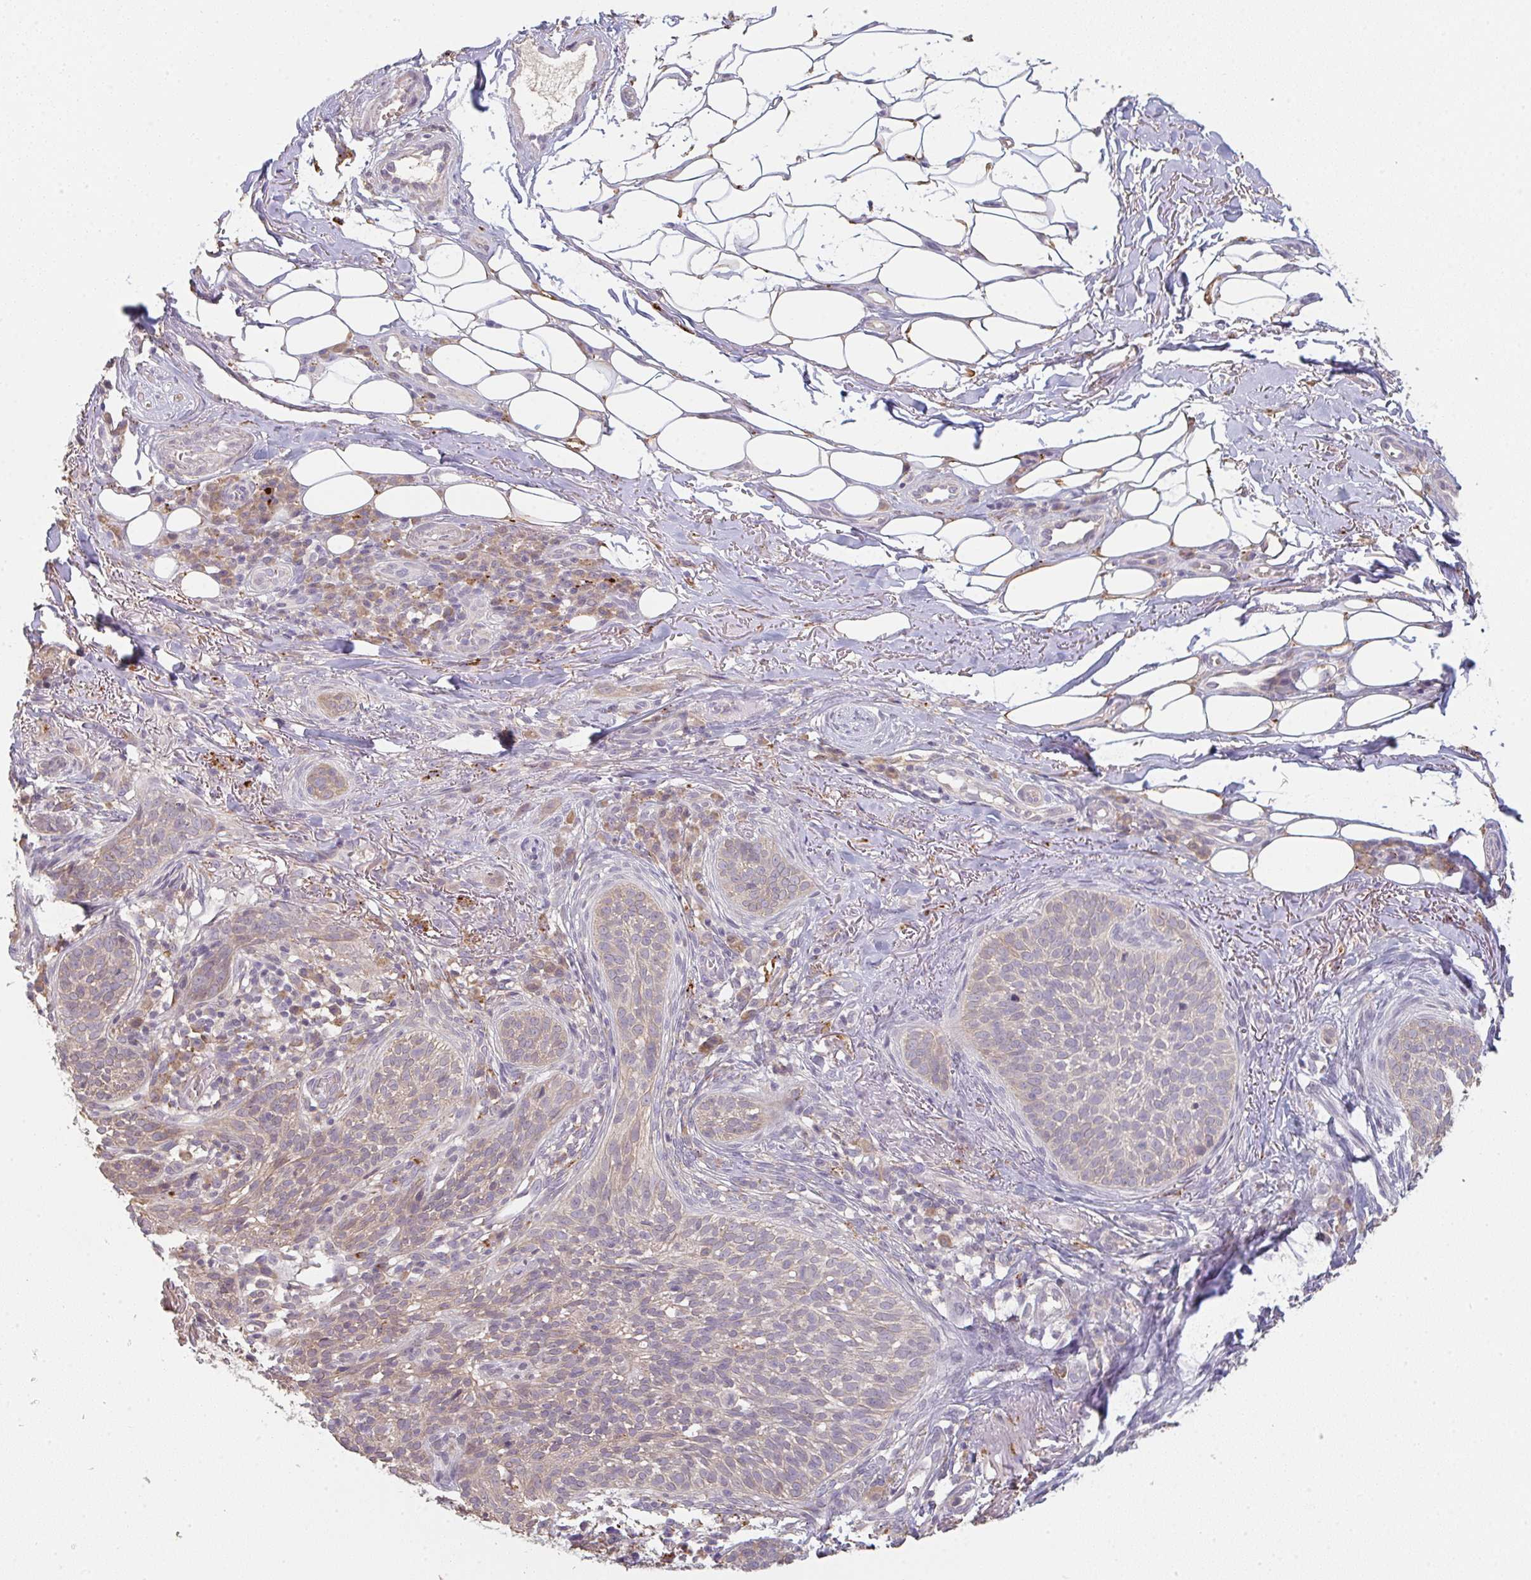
{"staining": {"intensity": "negative", "quantity": "none", "location": "none"}, "tissue": "skin cancer", "cell_type": "Tumor cells", "image_type": "cancer", "snomed": [{"axis": "morphology", "description": "Basal cell carcinoma"}, {"axis": "topography", "description": "Skin"}, {"axis": "topography", "description": "Skin of head"}], "caption": "High magnification brightfield microscopy of skin cancer (basal cell carcinoma) stained with DAB (3,3'-diaminobenzidine) (brown) and counterstained with hematoxylin (blue): tumor cells show no significant staining.", "gene": "TMEM237", "patient": {"sex": "male", "age": 62}}